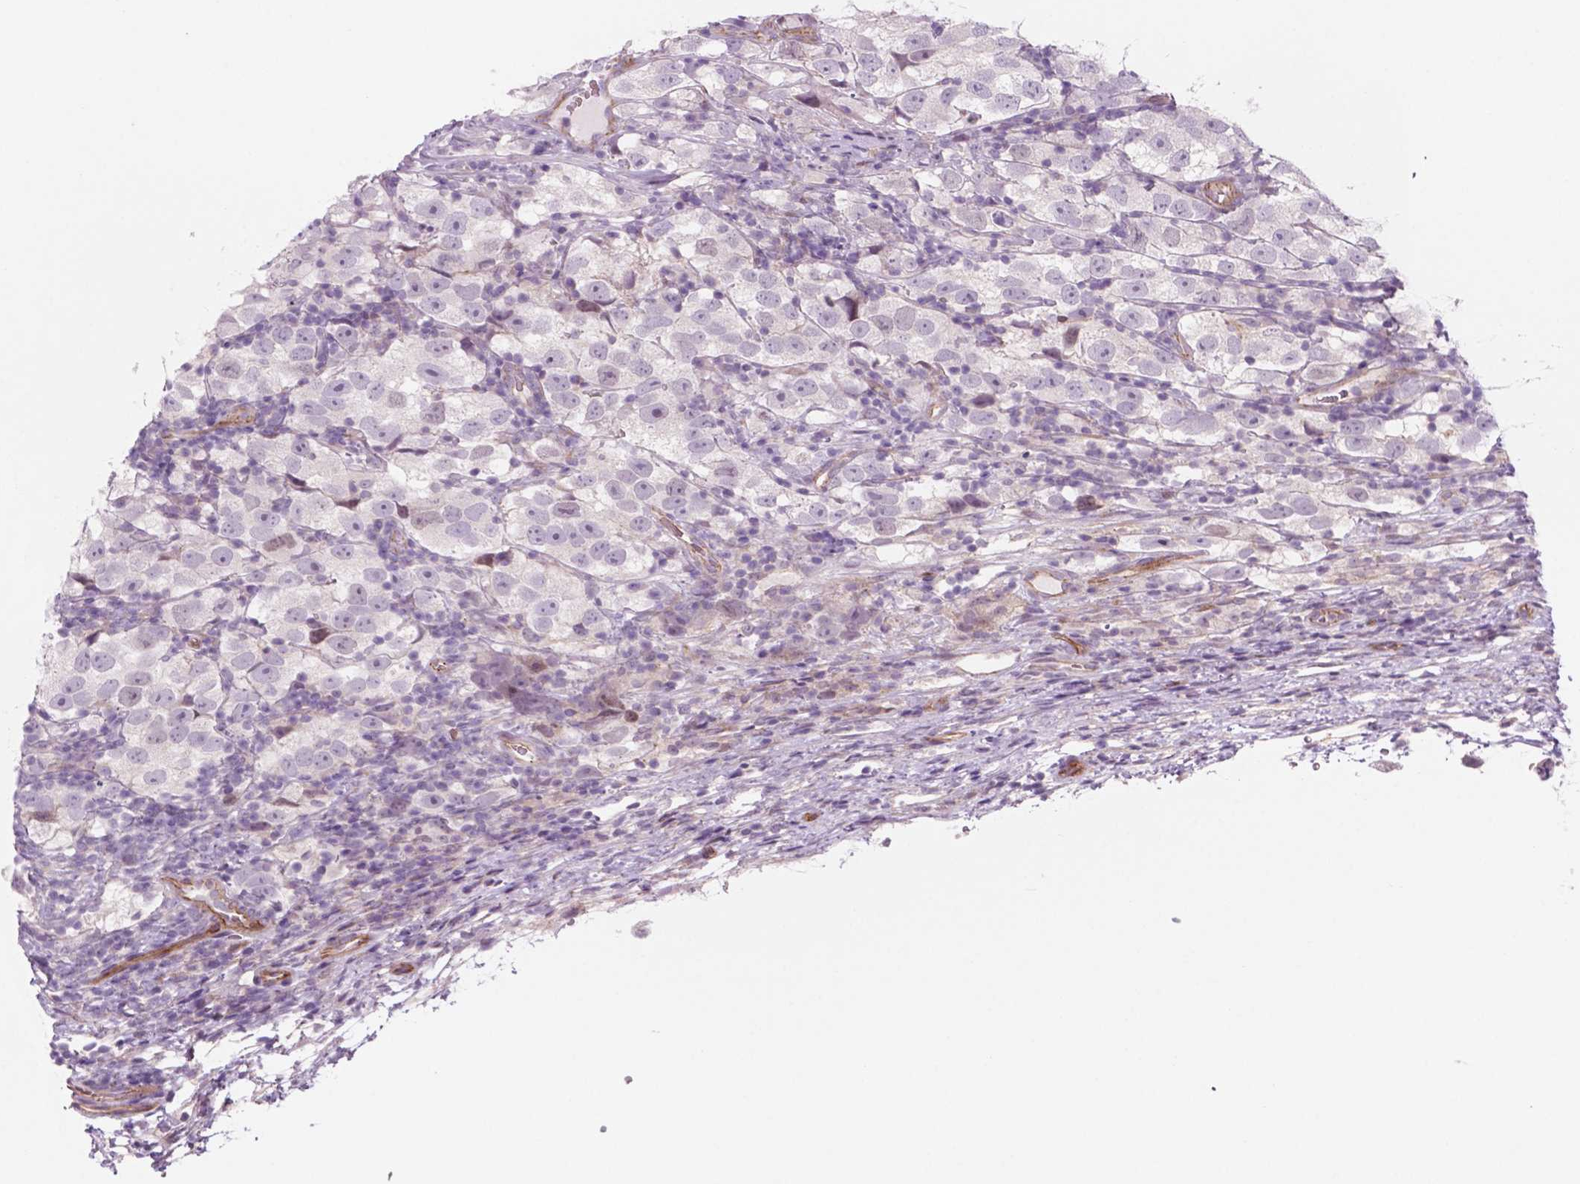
{"staining": {"intensity": "negative", "quantity": "none", "location": "none"}, "tissue": "testis cancer", "cell_type": "Tumor cells", "image_type": "cancer", "snomed": [{"axis": "morphology", "description": "Seminoma, NOS"}, {"axis": "topography", "description": "Testis"}], "caption": "The immunohistochemistry (IHC) image has no significant positivity in tumor cells of seminoma (testis) tissue.", "gene": "RND3", "patient": {"sex": "male", "age": 26}}